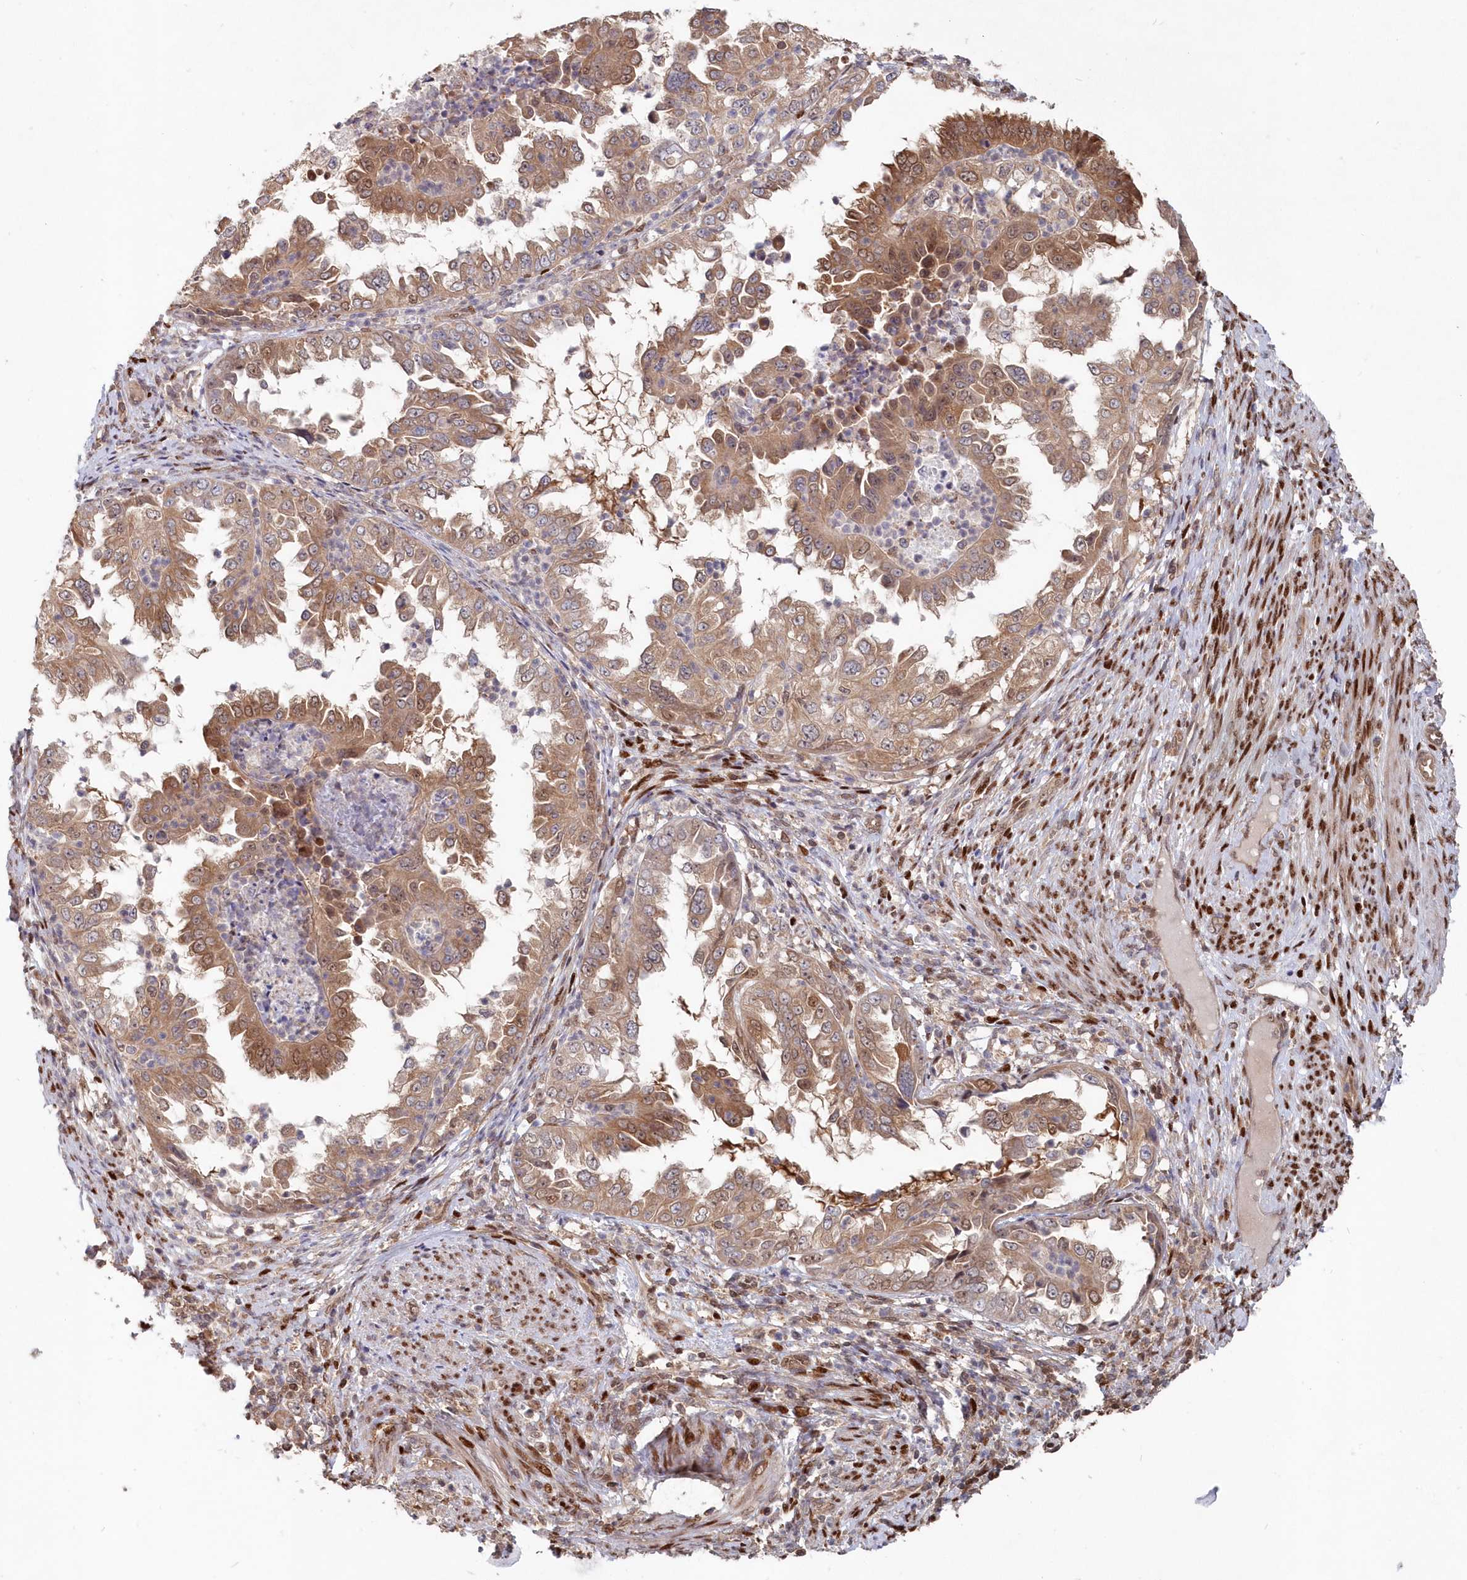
{"staining": {"intensity": "moderate", "quantity": ">75%", "location": "cytoplasmic/membranous,nuclear"}, "tissue": "endometrial cancer", "cell_type": "Tumor cells", "image_type": "cancer", "snomed": [{"axis": "morphology", "description": "Adenocarcinoma, NOS"}, {"axis": "topography", "description": "Endometrium"}], "caption": "Protein analysis of adenocarcinoma (endometrial) tissue demonstrates moderate cytoplasmic/membranous and nuclear expression in approximately >75% of tumor cells.", "gene": "ABHD14B", "patient": {"sex": "female", "age": 85}}